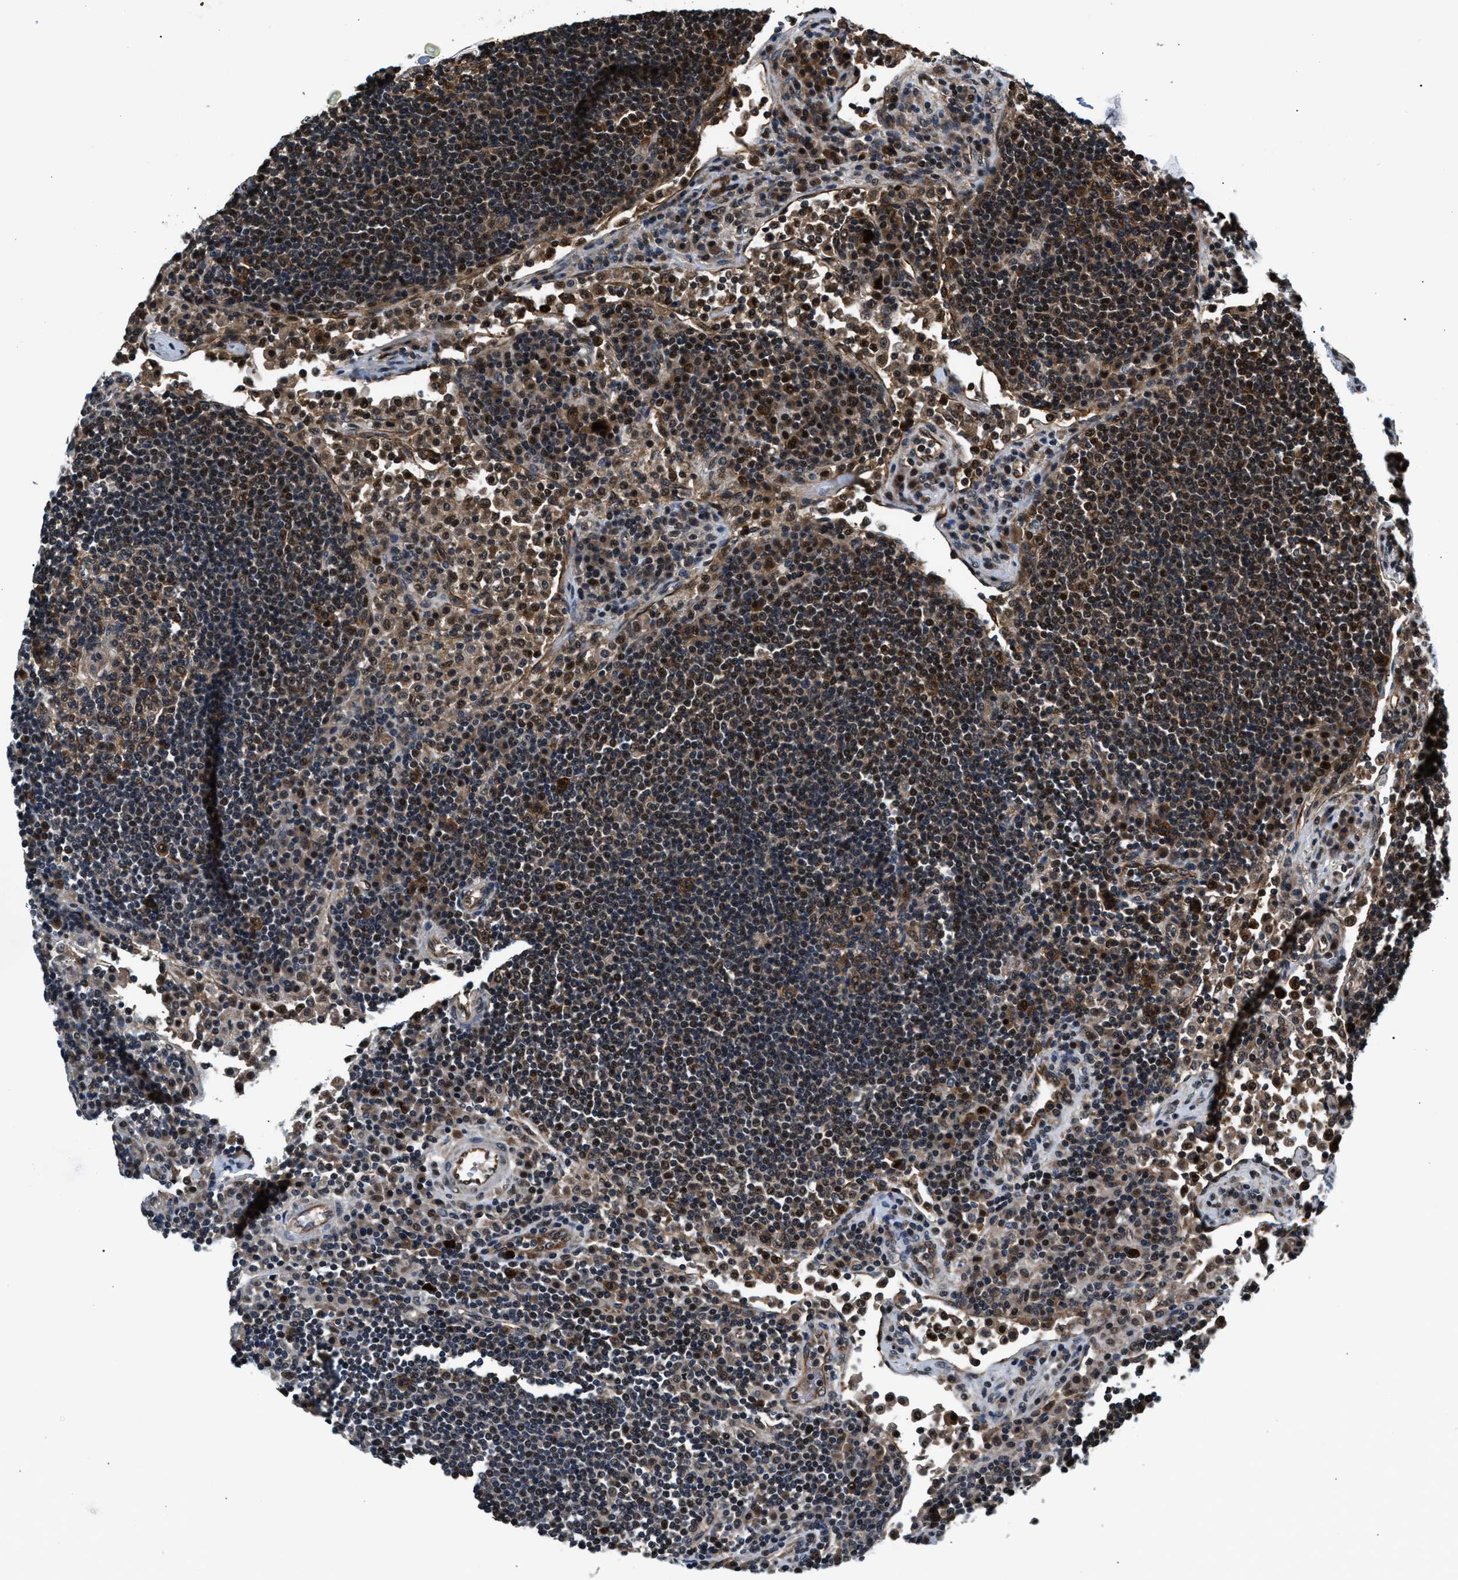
{"staining": {"intensity": "moderate", "quantity": "25%-75%", "location": "nuclear"}, "tissue": "lymph node", "cell_type": "Germinal center cells", "image_type": "normal", "snomed": [{"axis": "morphology", "description": "Normal tissue, NOS"}, {"axis": "topography", "description": "Lymph node"}], "caption": "Immunohistochemistry (IHC) (DAB) staining of benign lymph node shows moderate nuclear protein expression in approximately 25%-75% of germinal center cells.", "gene": "RBM33", "patient": {"sex": "female", "age": 53}}